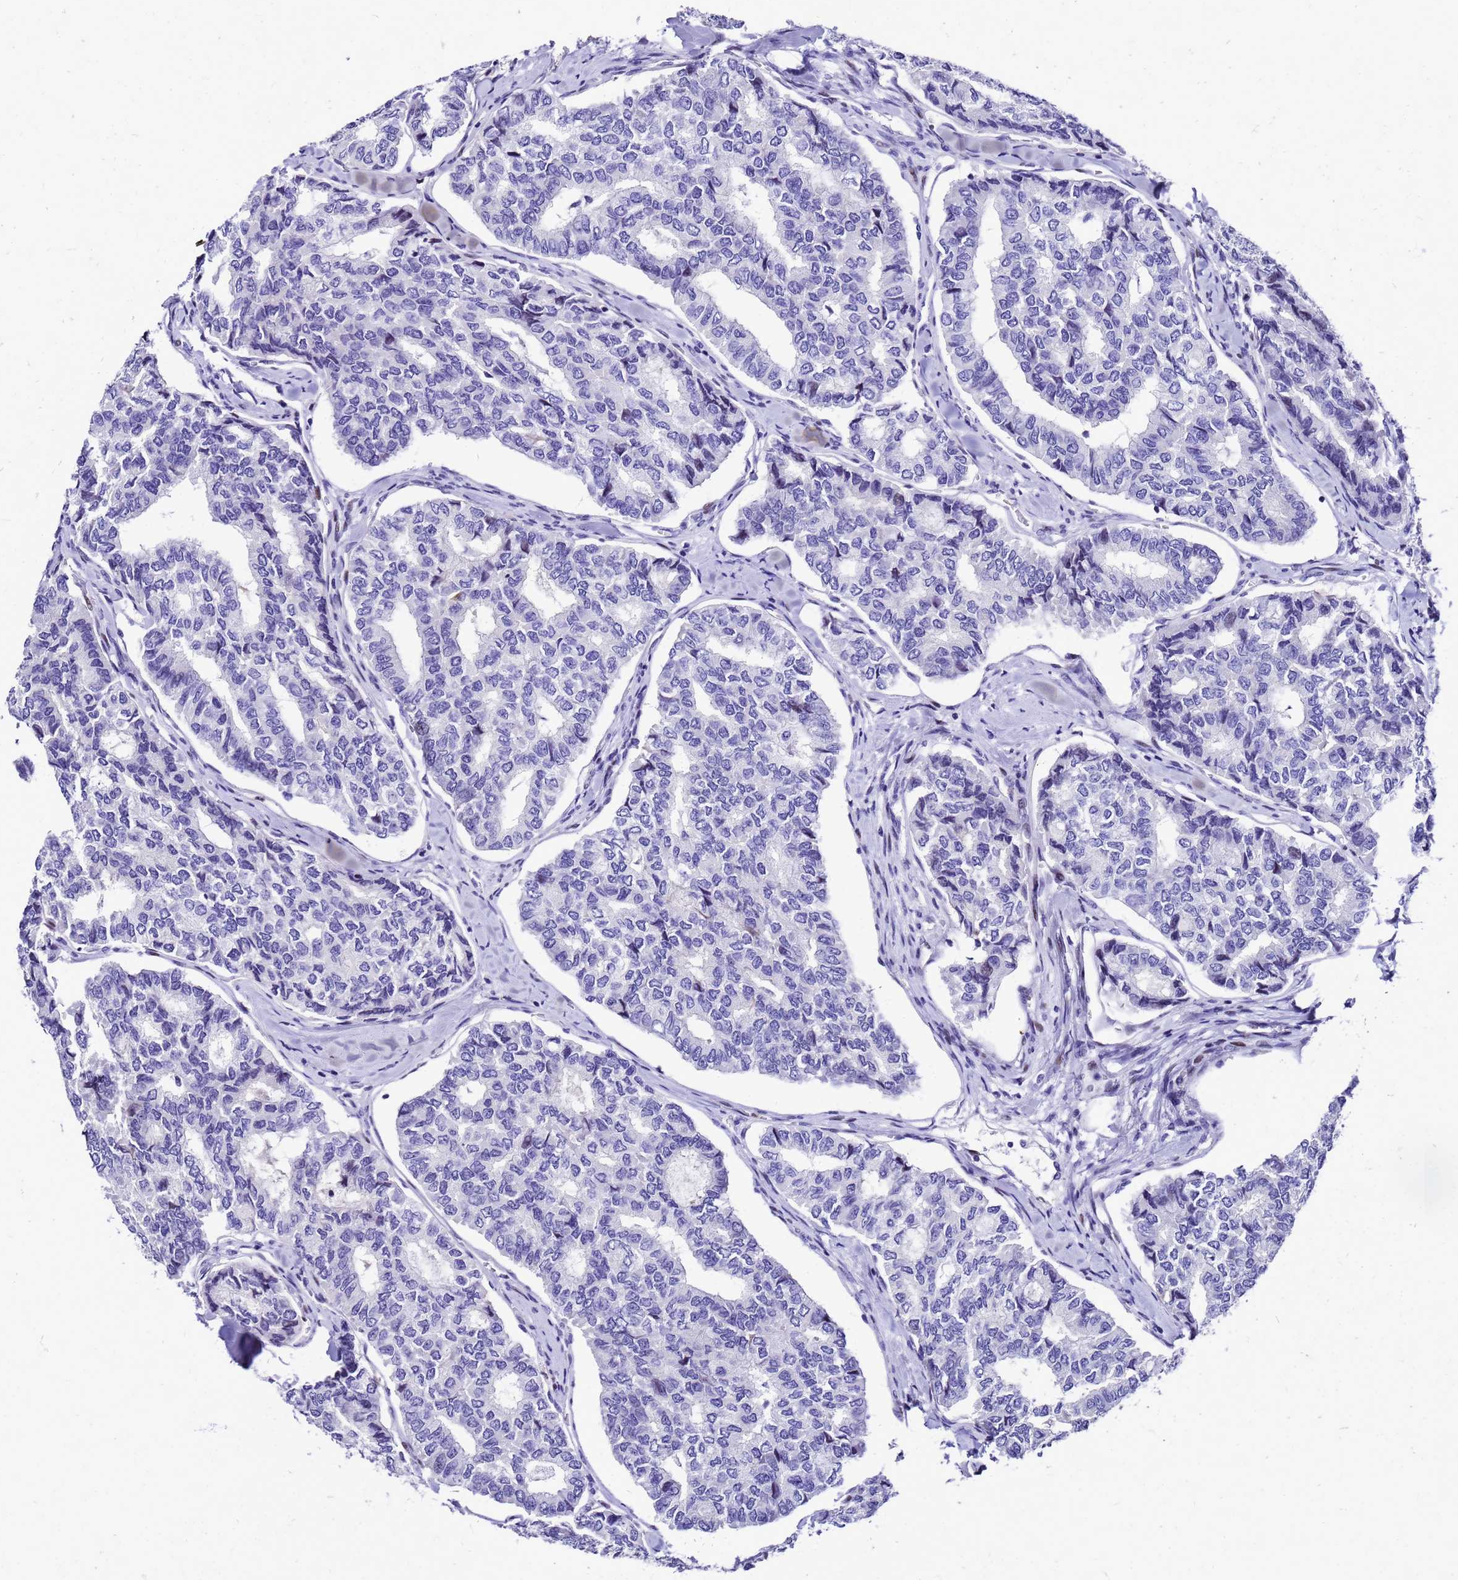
{"staining": {"intensity": "negative", "quantity": "none", "location": "none"}, "tissue": "thyroid cancer", "cell_type": "Tumor cells", "image_type": "cancer", "snomed": [{"axis": "morphology", "description": "Papillary adenocarcinoma, NOS"}, {"axis": "topography", "description": "Thyroid gland"}], "caption": "Thyroid cancer (papillary adenocarcinoma) stained for a protein using immunohistochemistry (IHC) demonstrates no positivity tumor cells.", "gene": "SMIM21", "patient": {"sex": "female", "age": 35}}